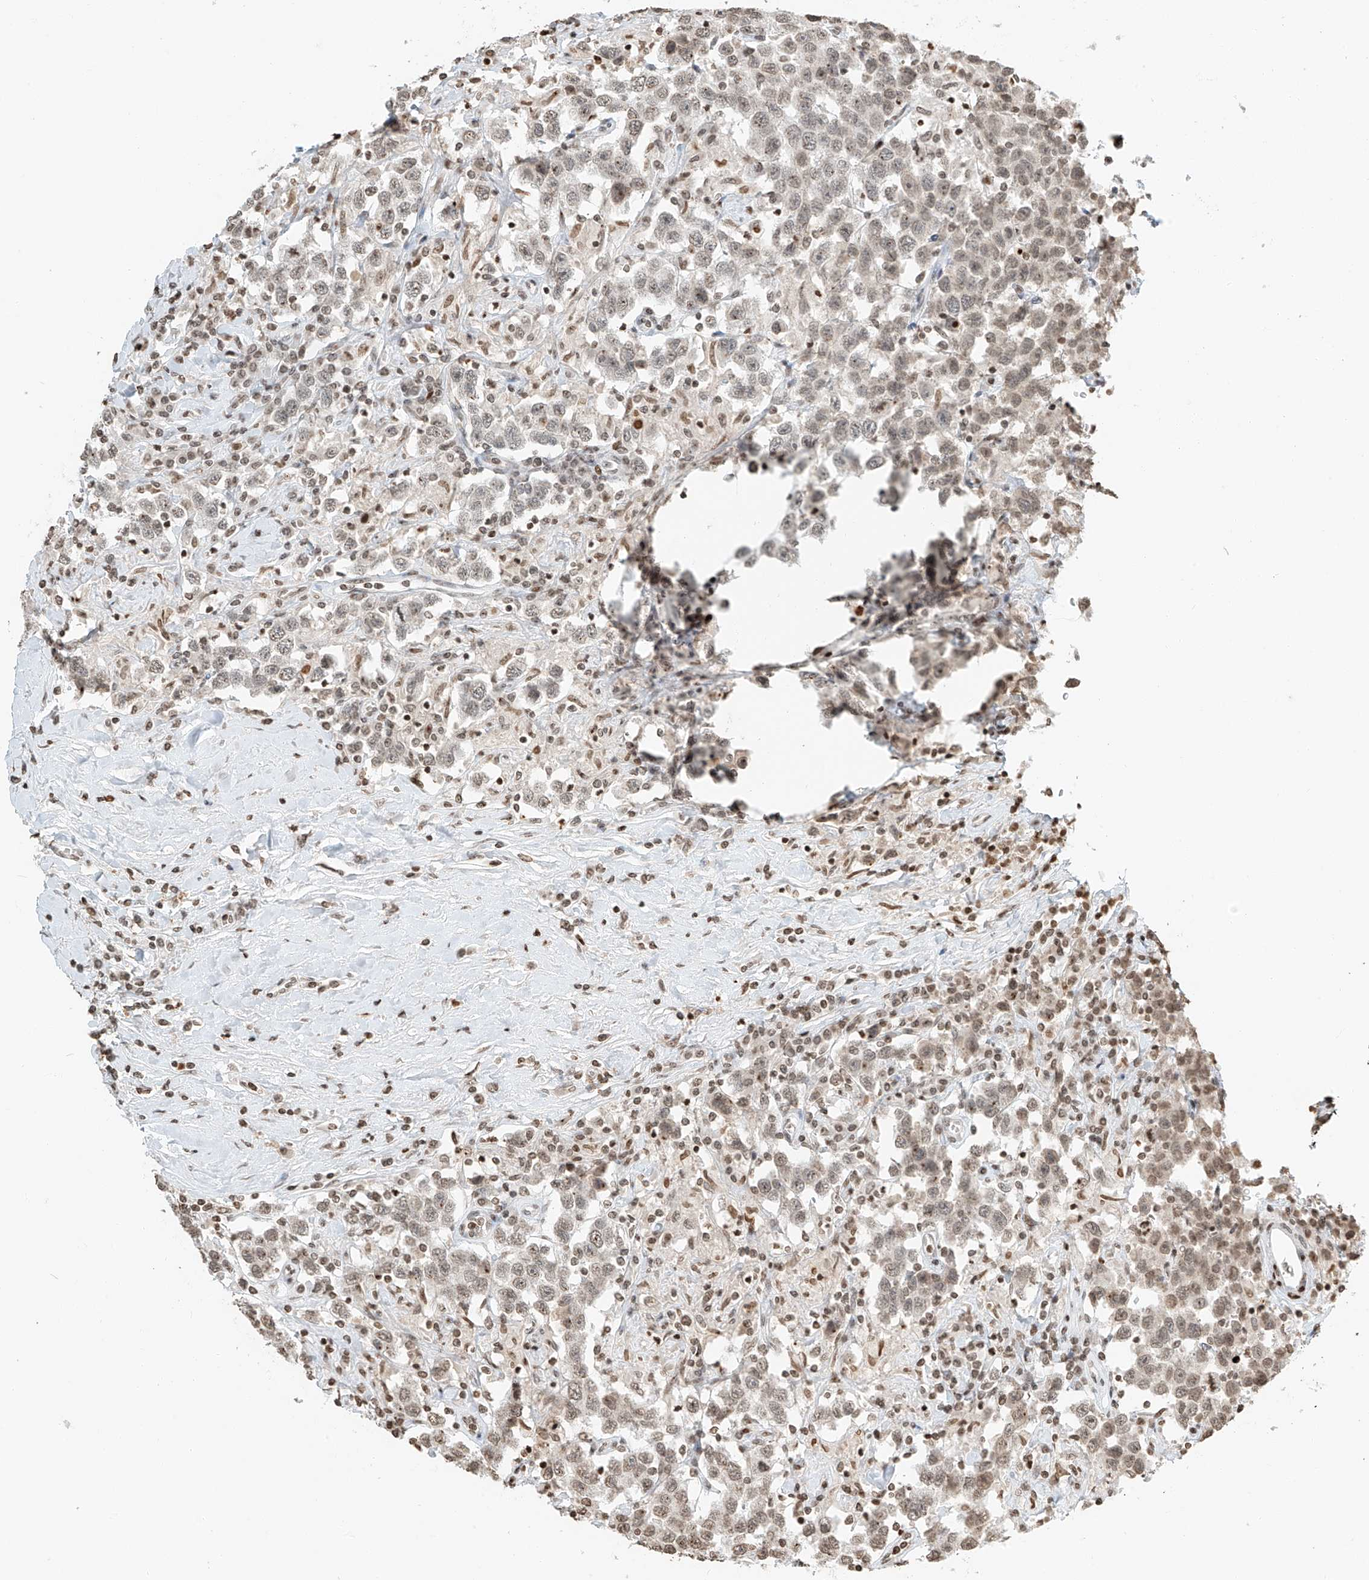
{"staining": {"intensity": "weak", "quantity": ">75%", "location": "nuclear"}, "tissue": "testis cancer", "cell_type": "Tumor cells", "image_type": "cancer", "snomed": [{"axis": "morphology", "description": "Seminoma, NOS"}, {"axis": "topography", "description": "Testis"}], "caption": "Immunohistochemical staining of seminoma (testis) shows weak nuclear protein positivity in approximately >75% of tumor cells.", "gene": "C17orf58", "patient": {"sex": "male", "age": 41}}